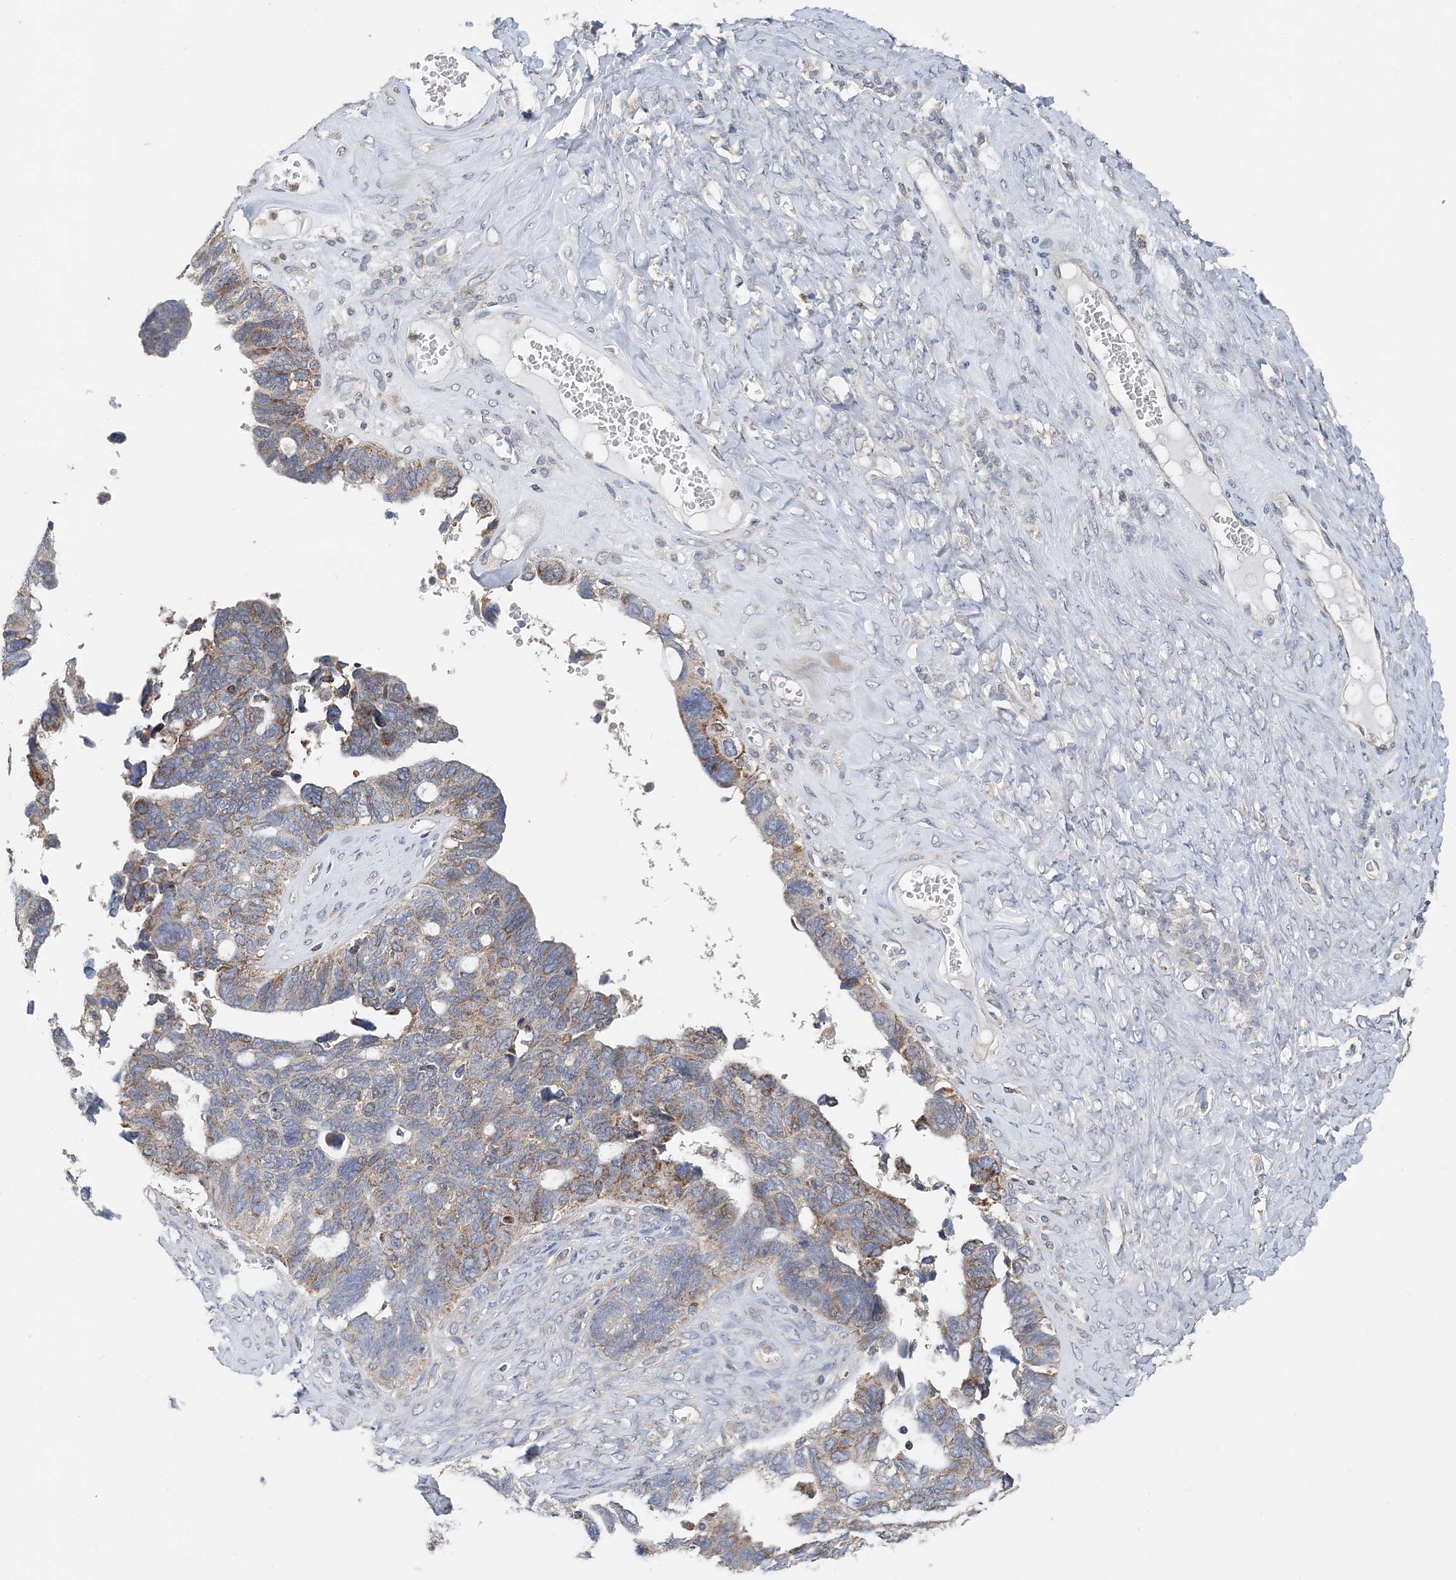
{"staining": {"intensity": "moderate", "quantity": ">75%", "location": "cytoplasmic/membranous"}, "tissue": "ovarian cancer", "cell_type": "Tumor cells", "image_type": "cancer", "snomed": [{"axis": "morphology", "description": "Cystadenocarcinoma, serous, NOS"}, {"axis": "topography", "description": "Ovary"}], "caption": "This is a histology image of IHC staining of ovarian serous cystadenocarcinoma, which shows moderate positivity in the cytoplasmic/membranous of tumor cells.", "gene": "SPRY2", "patient": {"sex": "female", "age": 79}}